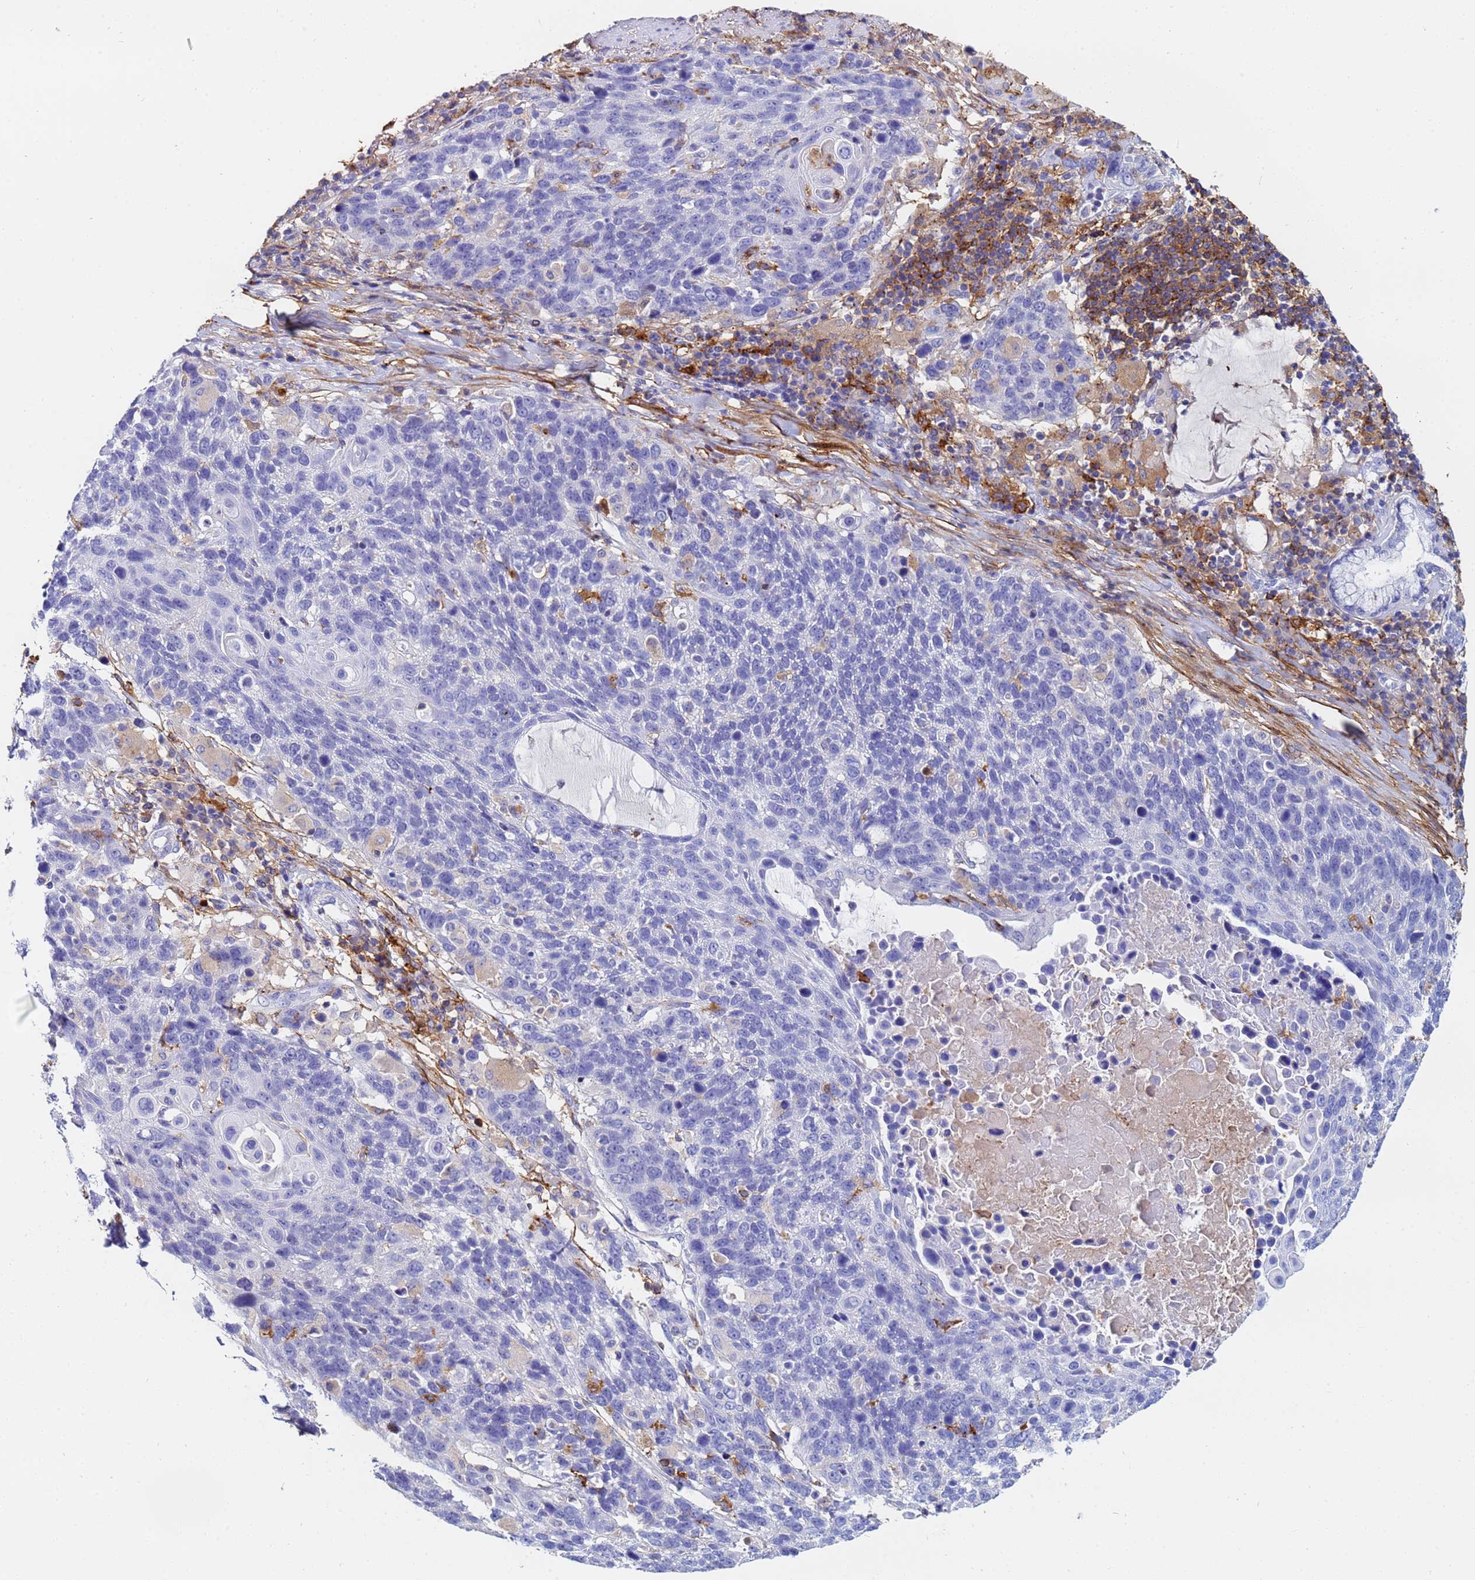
{"staining": {"intensity": "negative", "quantity": "none", "location": "none"}, "tissue": "lung cancer", "cell_type": "Tumor cells", "image_type": "cancer", "snomed": [{"axis": "morphology", "description": "Squamous cell carcinoma, NOS"}, {"axis": "topography", "description": "Lung"}], "caption": "Tumor cells show no significant protein expression in lung cancer.", "gene": "BASP1", "patient": {"sex": "male", "age": 66}}